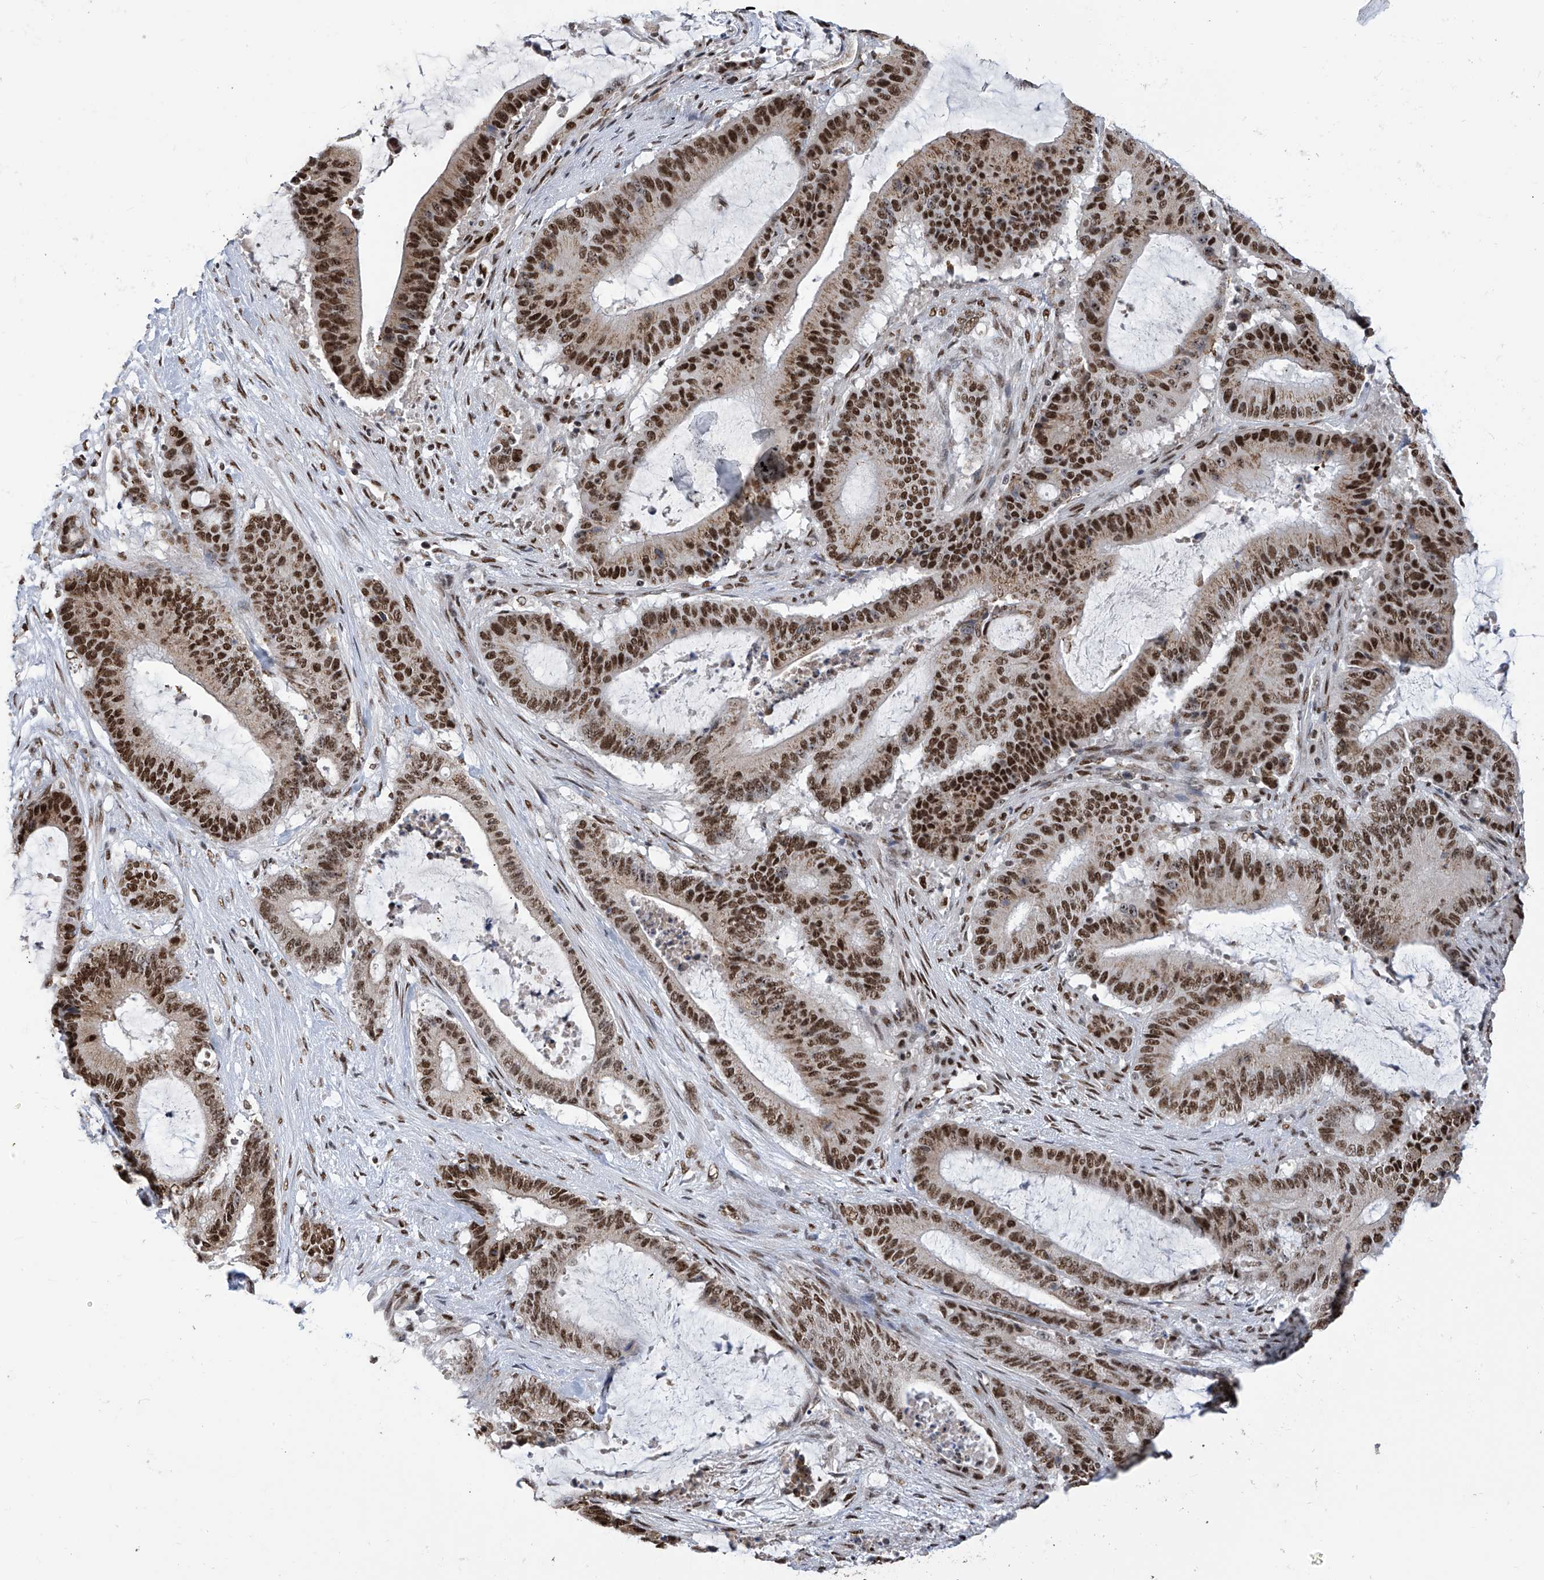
{"staining": {"intensity": "strong", "quantity": ">75%", "location": "cytoplasmic/membranous,nuclear"}, "tissue": "liver cancer", "cell_type": "Tumor cells", "image_type": "cancer", "snomed": [{"axis": "morphology", "description": "Normal tissue, NOS"}, {"axis": "morphology", "description": "Cholangiocarcinoma"}, {"axis": "topography", "description": "Liver"}, {"axis": "topography", "description": "Peripheral nerve tissue"}], "caption": "Immunohistochemistry (IHC) micrograph of neoplastic tissue: liver cancer (cholangiocarcinoma) stained using immunohistochemistry (IHC) shows high levels of strong protein expression localized specifically in the cytoplasmic/membranous and nuclear of tumor cells, appearing as a cytoplasmic/membranous and nuclear brown color.", "gene": "APLF", "patient": {"sex": "female", "age": 73}}